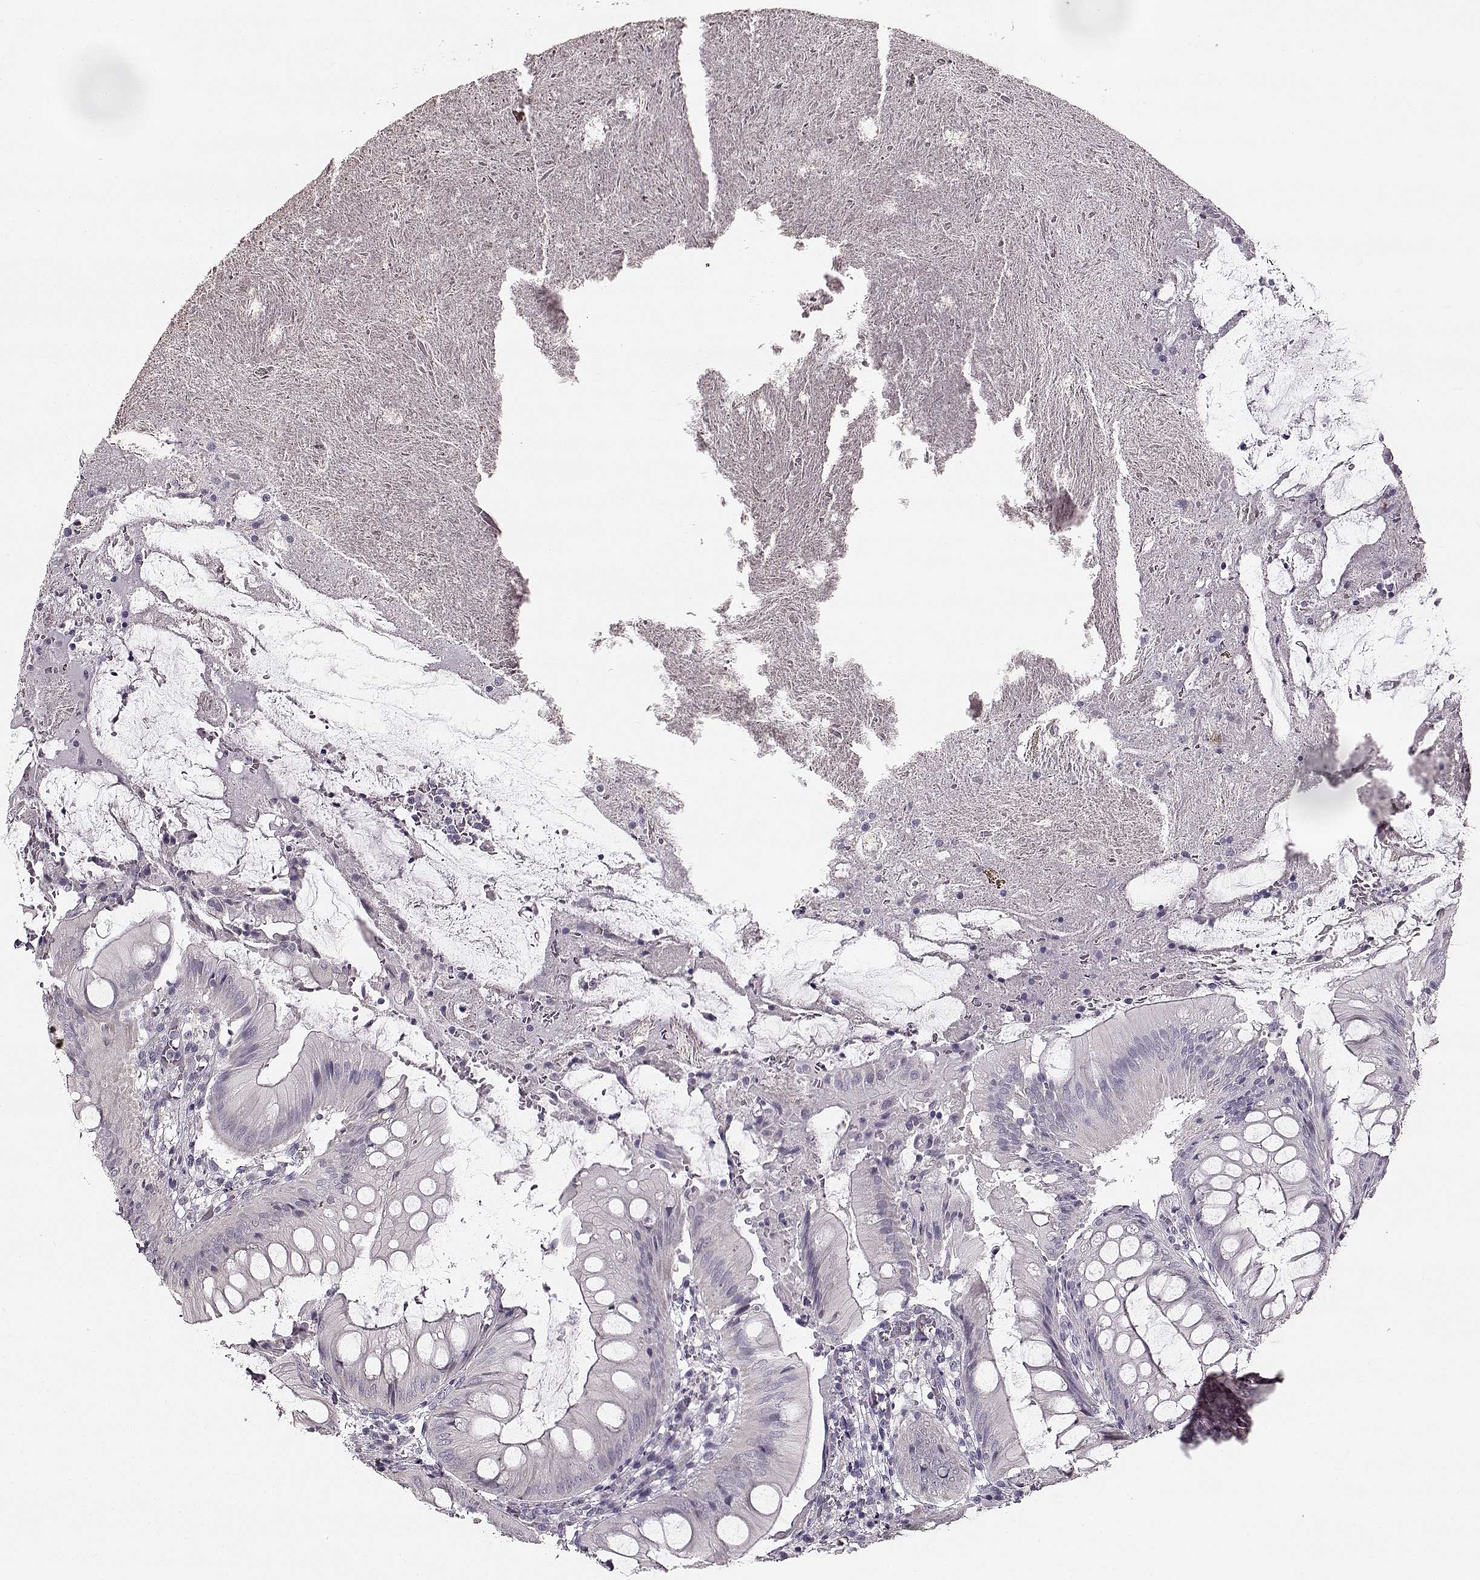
{"staining": {"intensity": "negative", "quantity": "none", "location": "none"}, "tissue": "appendix", "cell_type": "Glandular cells", "image_type": "normal", "snomed": [{"axis": "morphology", "description": "Normal tissue, NOS"}, {"axis": "morphology", "description": "Inflammation, NOS"}, {"axis": "topography", "description": "Appendix"}], "caption": "An immunohistochemistry (IHC) image of unremarkable appendix is shown. There is no staining in glandular cells of appendix. (Brightfield microscopy of DAB (3,3'-diaminobenzidine) immunohistochemistry at high magnification).", "gene": "MAP6D1", "patient": {"sex": "male", "age": 16}}